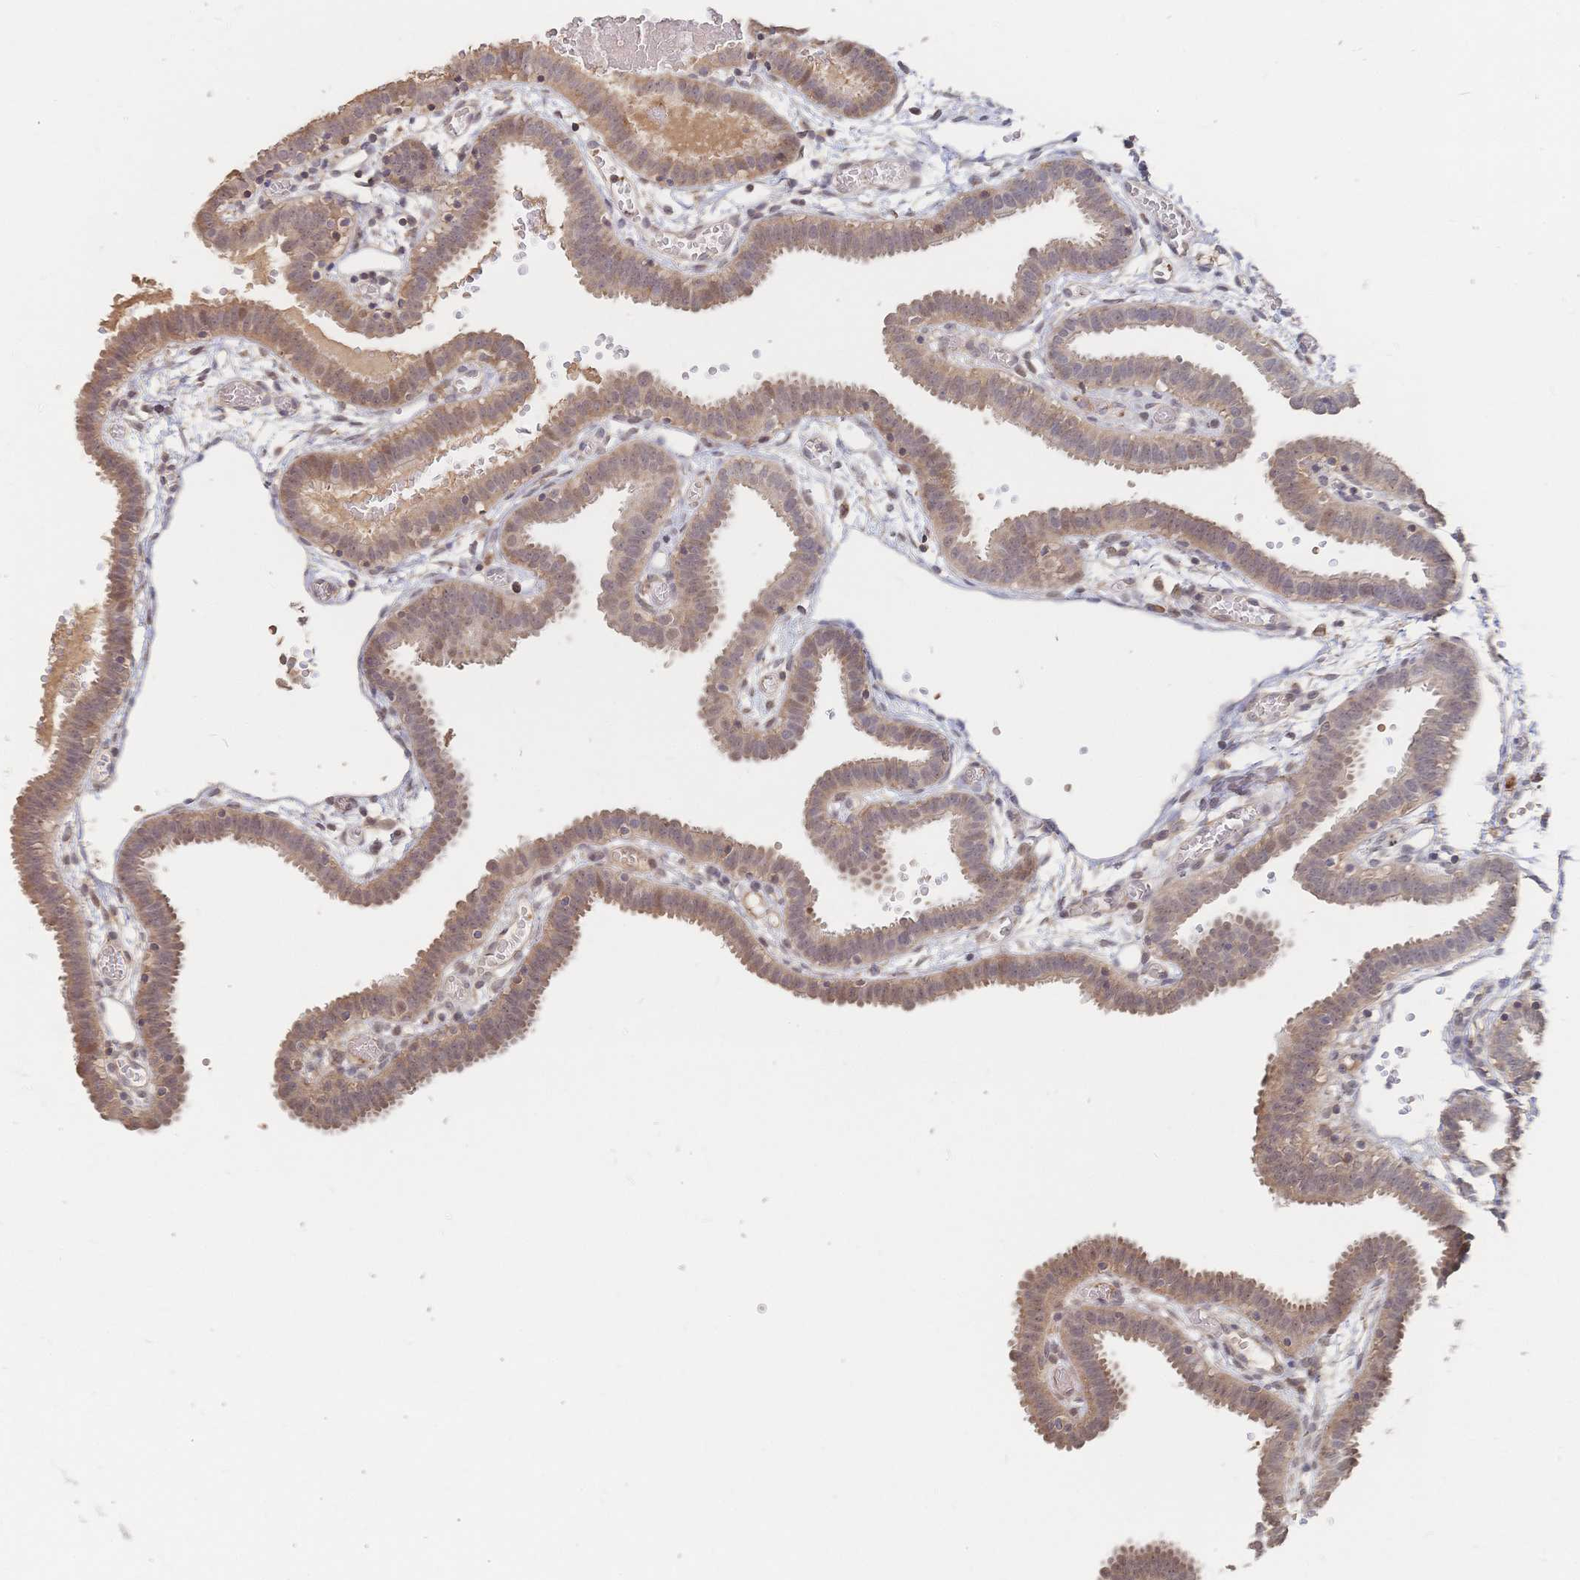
{"staining": {"intensity": "moderate", "quantity": ">75%", "location": "cytoplasmic/membranous,nuclear"}, "tissue": "fallopian tube", "cell_type": "Glandular cells", "image_type": "normal", "snomed": [{"axis": "morphology", "description": "Normal tissue, NOS"}, {"axis": "topography", "description": "Fallopian tube"}], "caption": "Fallopian tube stained with DAB (3,3'-diaminobenzidine) immunohistochemistry (IHC) shows medium levels of moderate cytoplasmic/membranous,nuclear expression in about >75% of glandular cells.", "gene": "LRP5", "patient": {"sex": "female", "age": 37}}